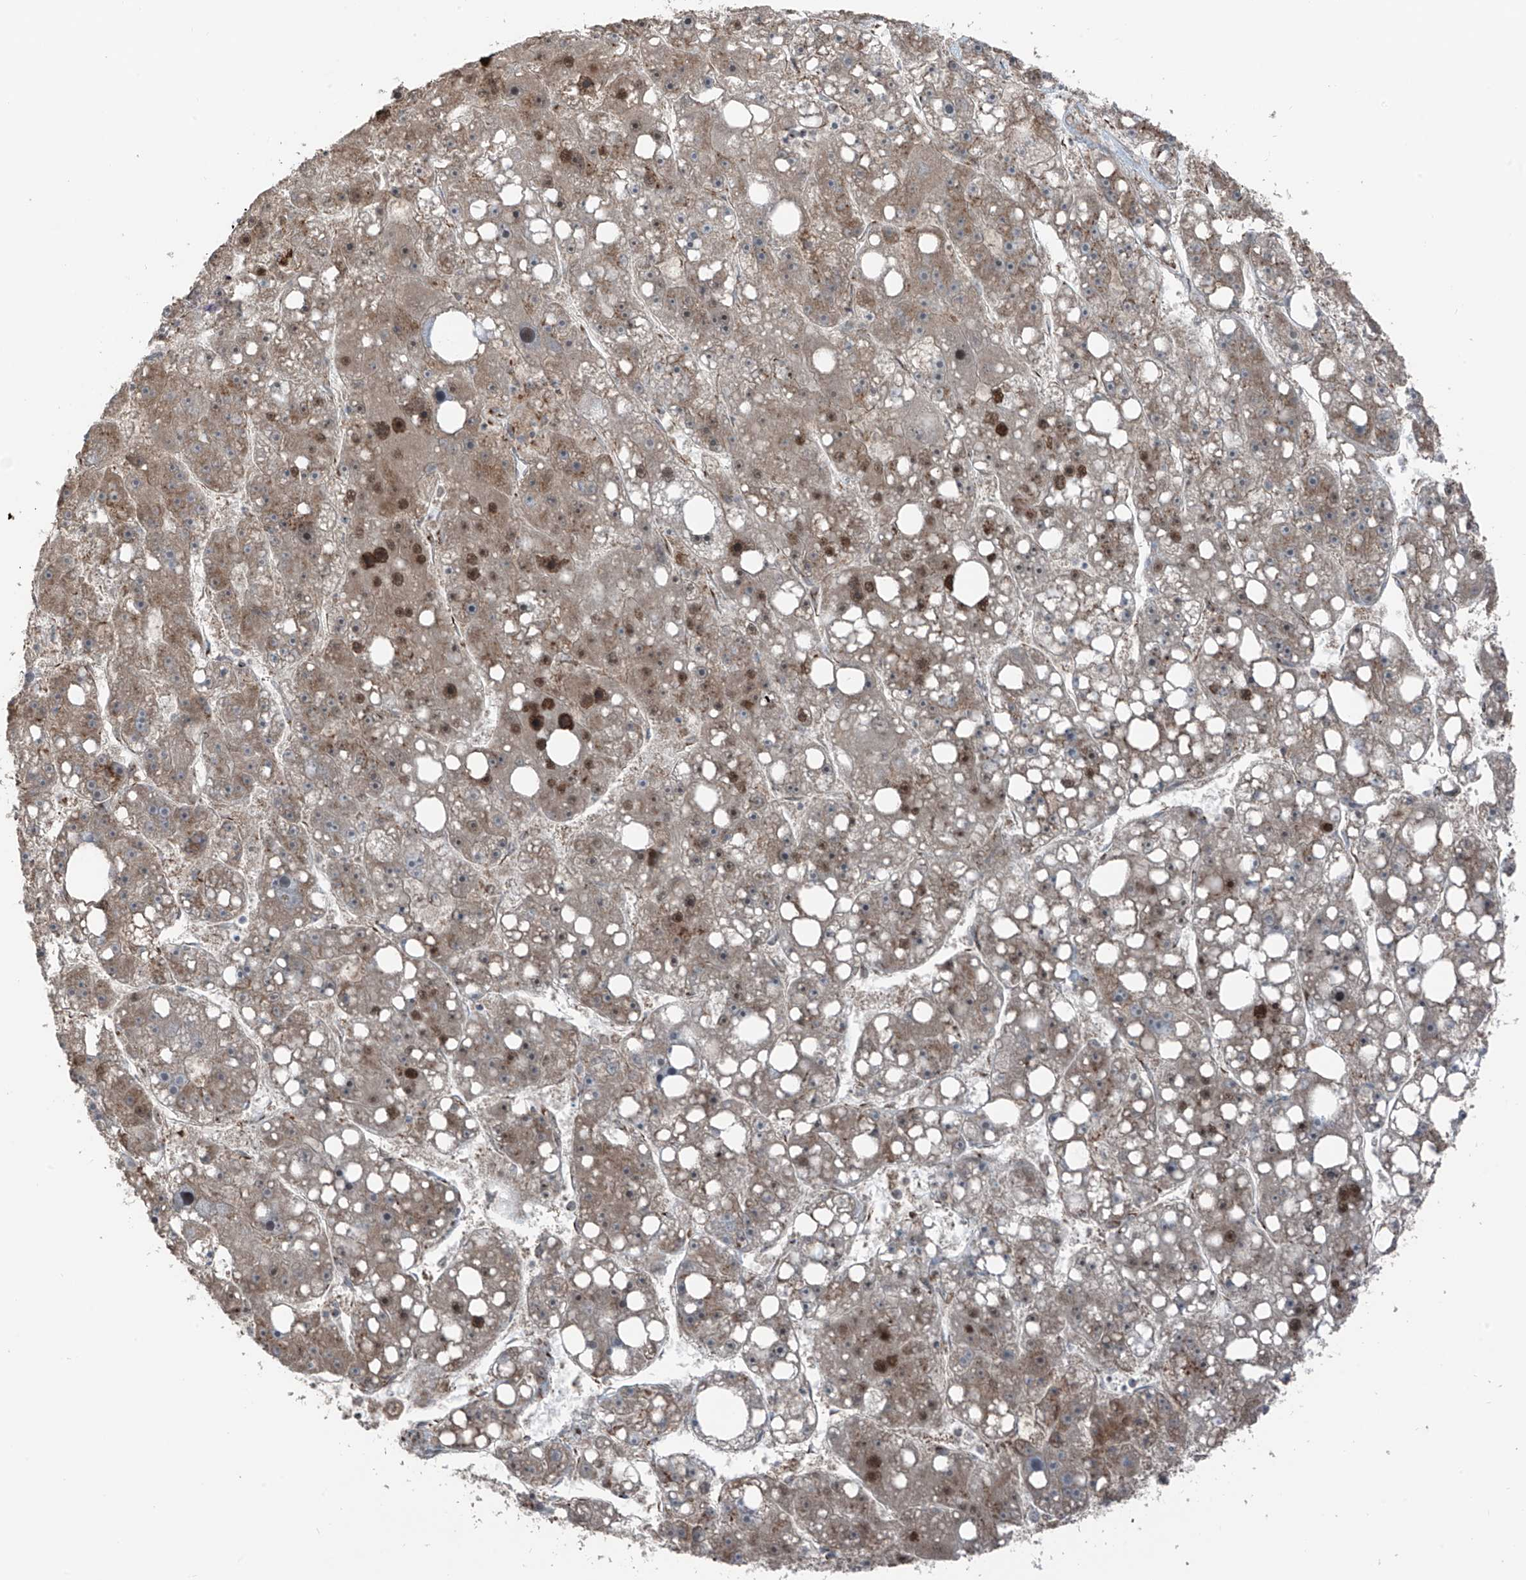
{"staining": {"intensity": "weak", "quantity": ">75%", "location": "cytoplasmic/membranous"}, "tissue": "liver cancer", "cell_type": "Tumor cells", "image_type": "cancer", "snomed": [{"axis": "morphology", "description": "Carcinoma, Hepatocellular, NOS"}, {"axis": "topography", "description": "Liver"}], "caption": "Brown immunohistochemical staining in liver hepatocellular carcinoma exhibits weak cytoplasmic/membranous staining in approximately >75% of tumor cells. (Brightfield microscopy of DAB IHC at high magnification).", "gene": "ERLEC1", "patient": {"sex": "female", "age": 61}}